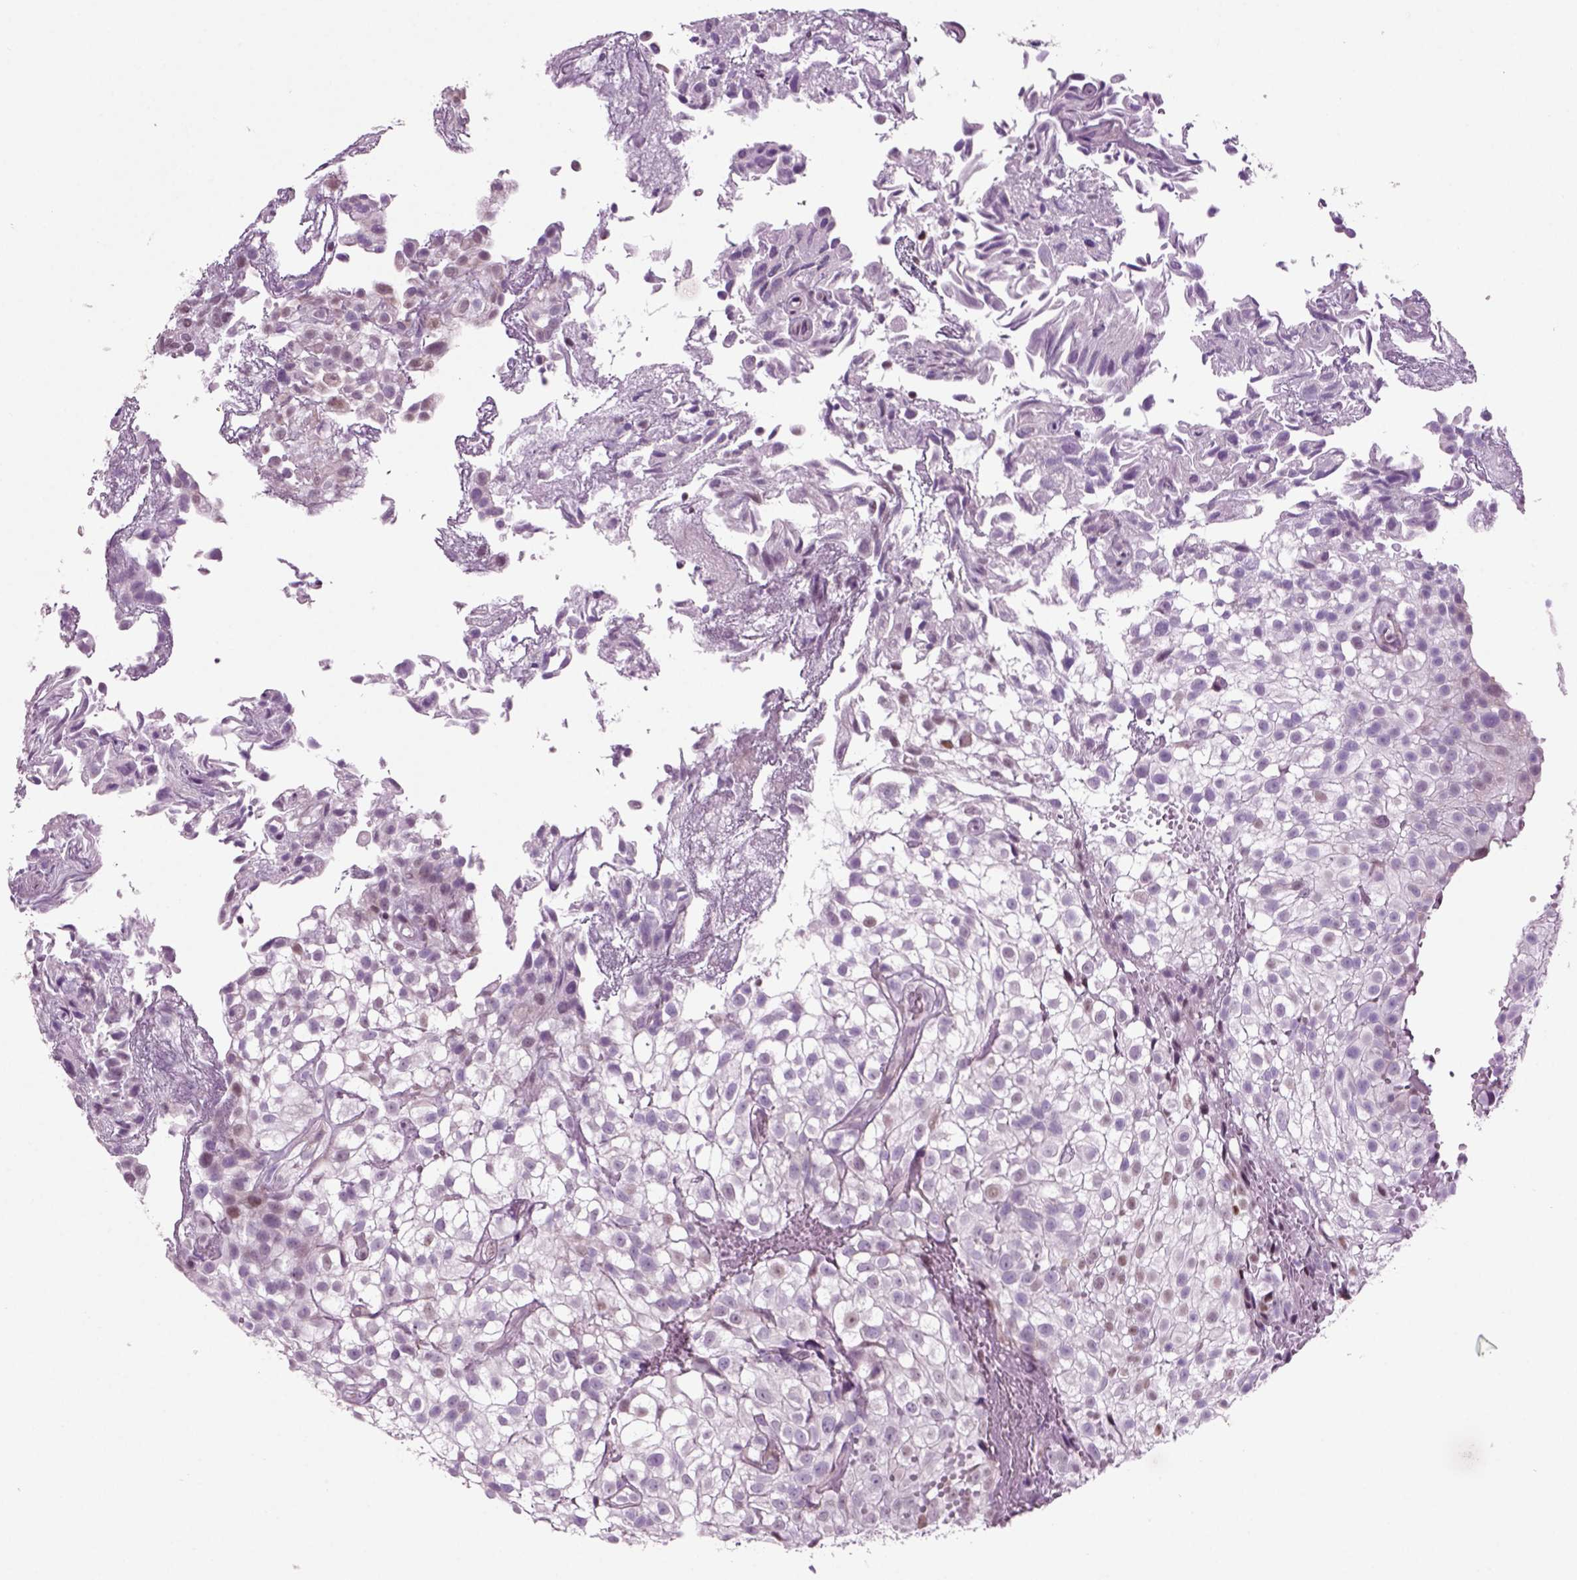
{"staining": {"intensity": "negative", "quantity": "none", "location": "none"}, "tissue": "urothelial cancer", "cell_type": "Tumor cells", "image_type": "cancer", "snomed": [{"axis": "morphology", "description": "Urothelial carcinoma, High grade"}, {"axis": "topography", "description": "Urinary bladder"}], "caption": "A high-resolution image shows IHC staining of urothelial cancer, which displays no significant expression in tumor cells. The staining is performed using DAB brown chromogen with nuclei counter-stained in using hematoxylin.", "gene": "ARID3A", "patient": {"sex": "male", "age": 56}}